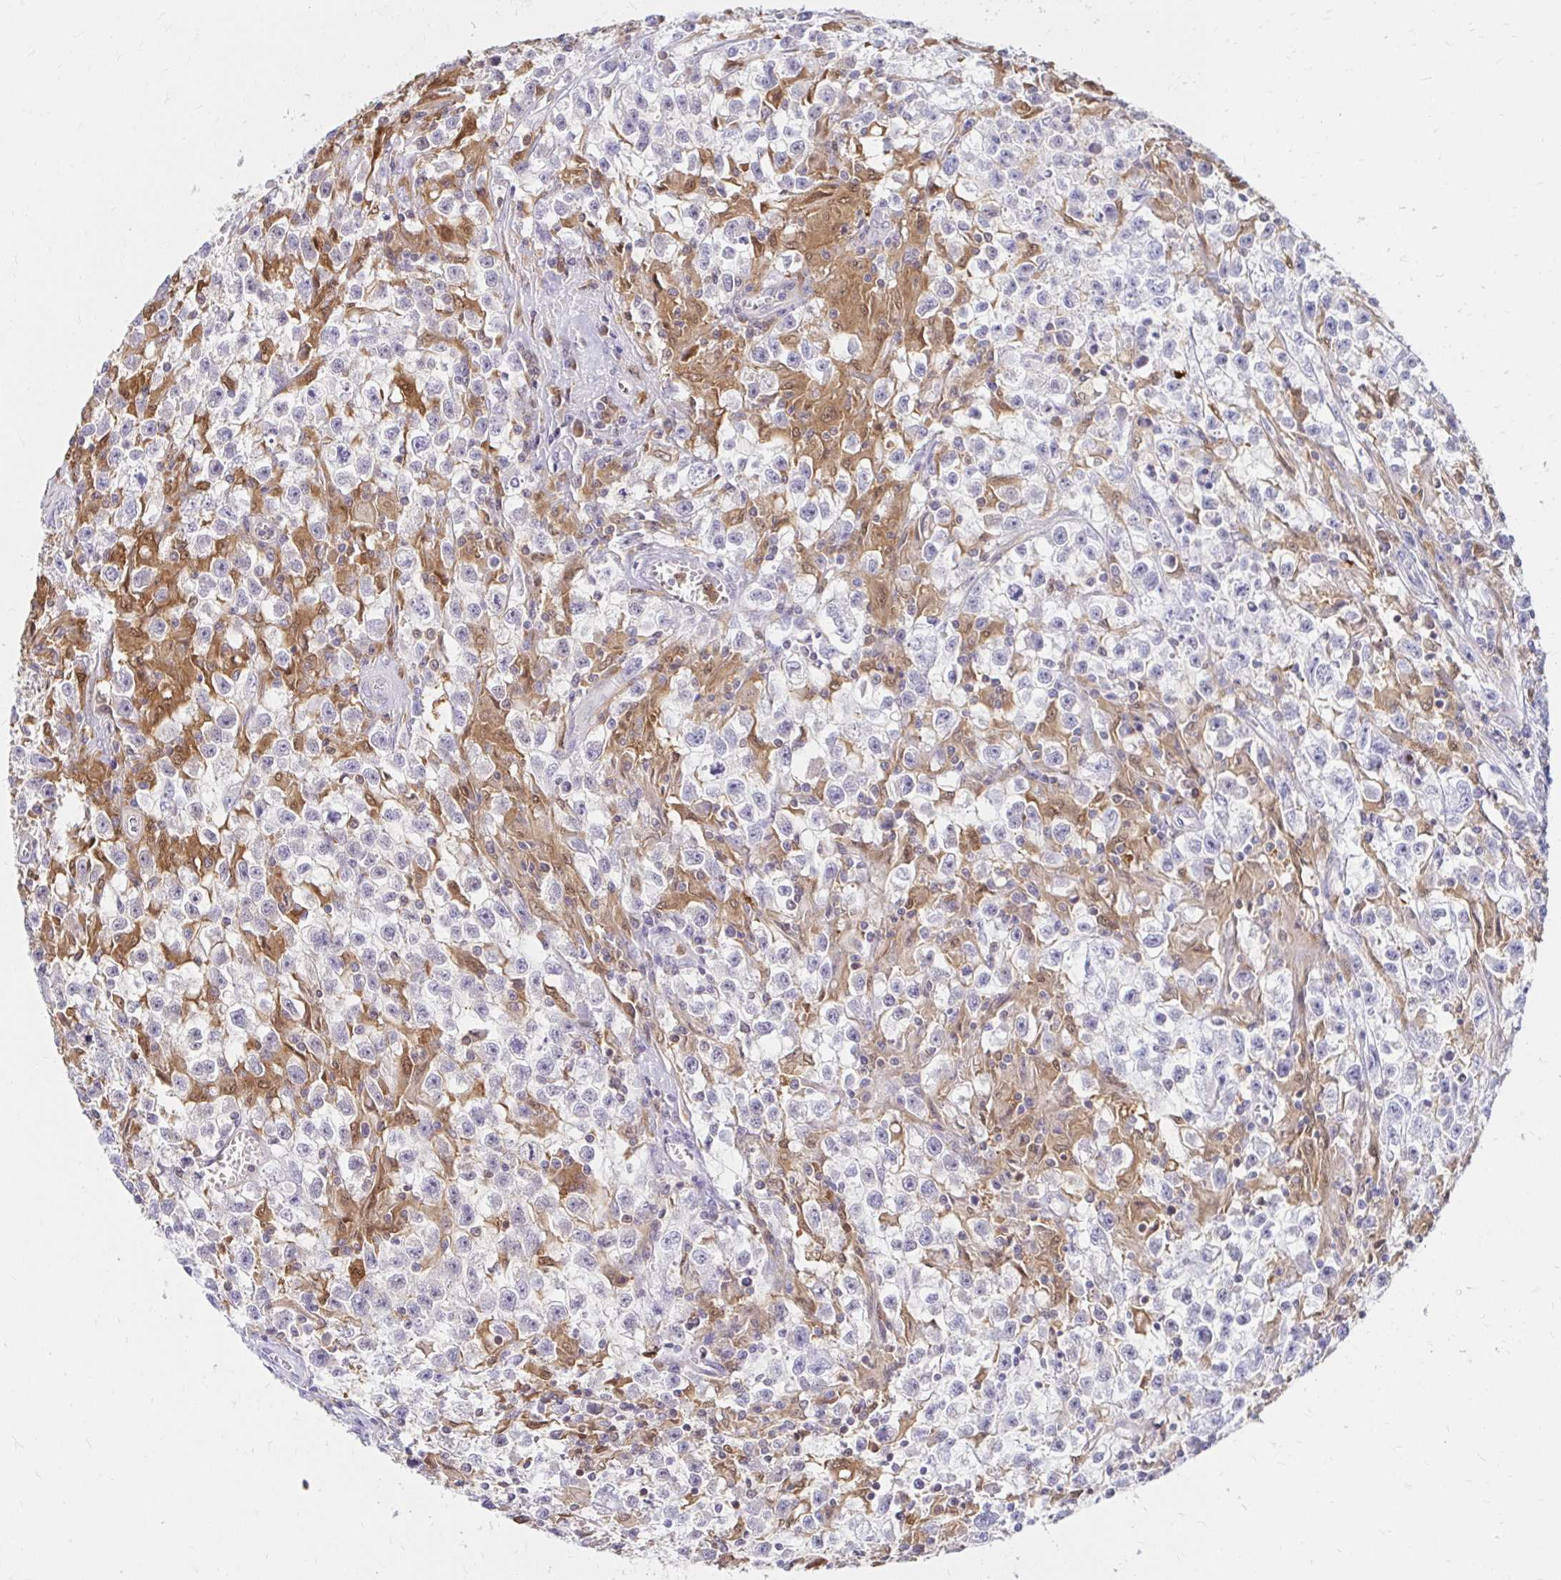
{"staining": {"intensity": "negative", "quantity": "none", "location": "none"}, "tissue": "testis cancer", "cell_type": "Tumor cells", "image_type": "cancer", "snomed": [{"axis": "morphology", "description": "Seminoma, NOS"}, {"axis": "topography", "description": "Testis"}], "caption": "A photomicrograph of seminoma (testis) stained for a protein exhibits no brown staining in tumor cells. The staining was performed using DAB to visualize the protein expression in brown, while the nuclei were stained in blue with hematoxylin (Magnification: 20x).", "gene": "PYCARD", "patient": {"sex": "male", "age": 31}}